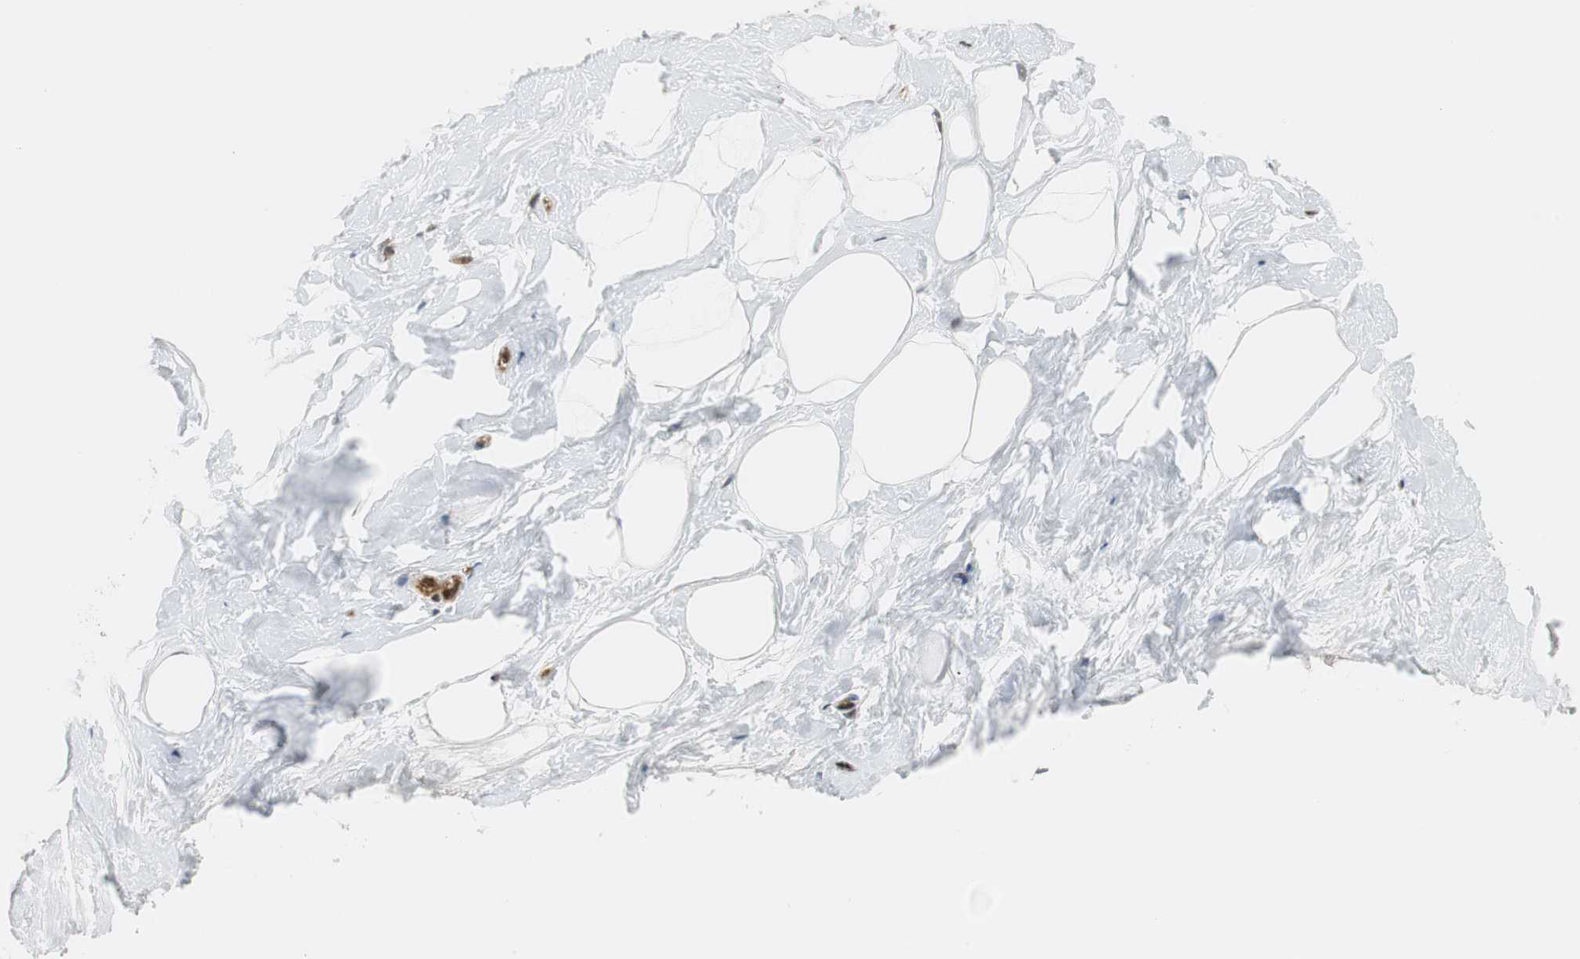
{"staining": {"intensity": "negative", "quantity": "none", "location": "none"}, "tissue": "breast", "cell_type": "Adipocytes", "image_type": "normal", "snomed": [{"axis": "morphology", "description": "Normal tissue, NOS"}, {"axis": "topography", "description": "Breast"}], "caption": "This is a histopathology image of immunohistochemistry staining of unremarkable breast, which shows no staining in adipocytes.", "gene": "CCT5", "patient": {"sex": "female", "age": 23}}